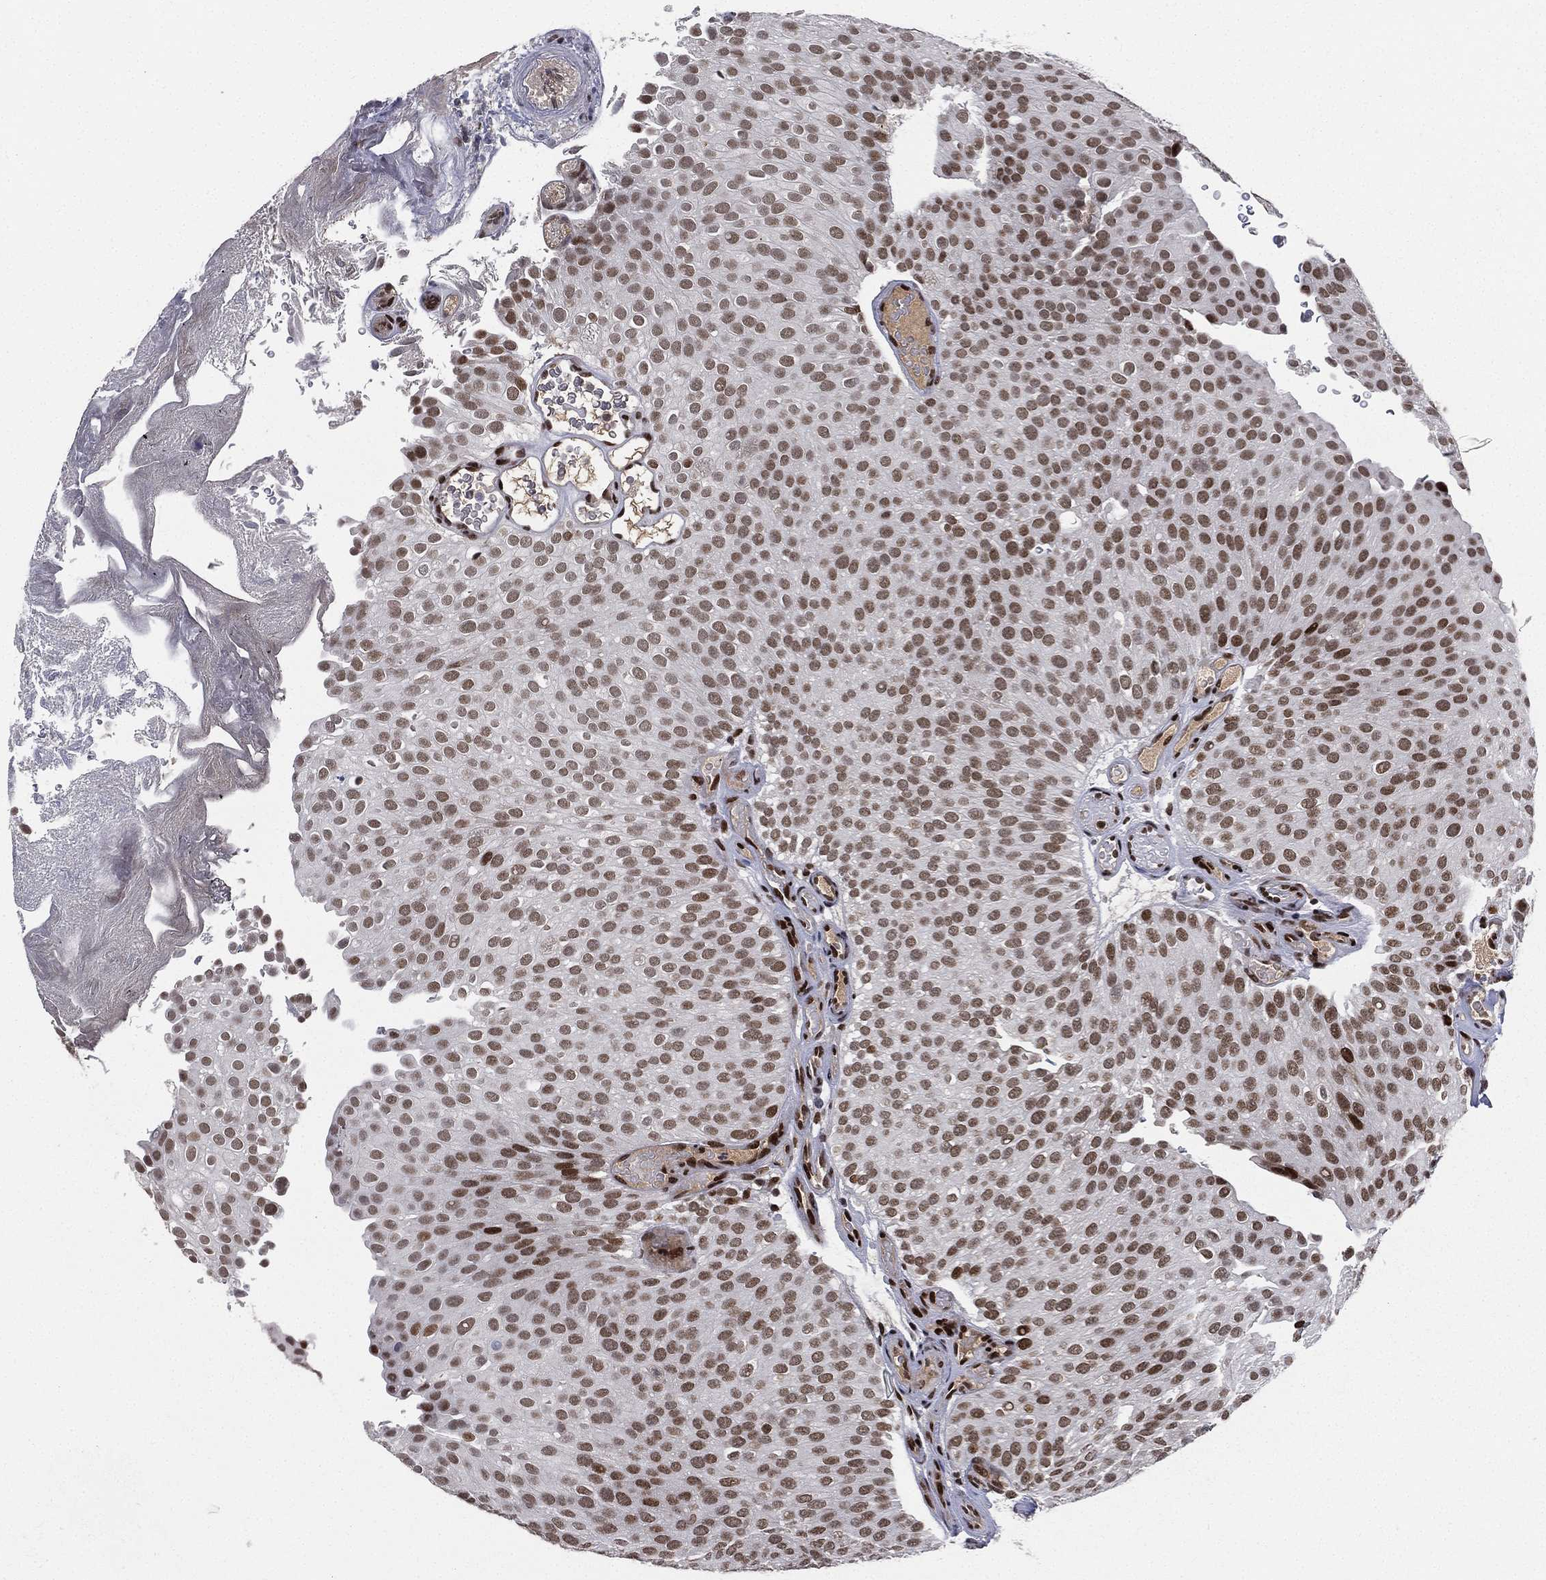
{"staining": {"intensity": "moderate", "quantity": ">75%", "location": "nuclear"}, "tissue": "urothelial cancer", "cell_type": "Tumor cells", "image_type": "cancer", "snomed": [{"axis": "morphology", "description": "Urothelial carcinoma, Low grade"}, {"axis": "topography", "description": "Urinary bladder"}], "caption": "Immunohistochemical staining of low-grade urothelial carcinoma shows medium levels of moderate nuclear protein expression in approximately >75% of tumor cells. (Stains: DAB (3,3'-diaminobenzidine) in brown, nuclei in blue, Microscopy: brightfield microscopy at high magnification).", "gene": "RTF1", "patient": {"sex": "male", "age": 78}}